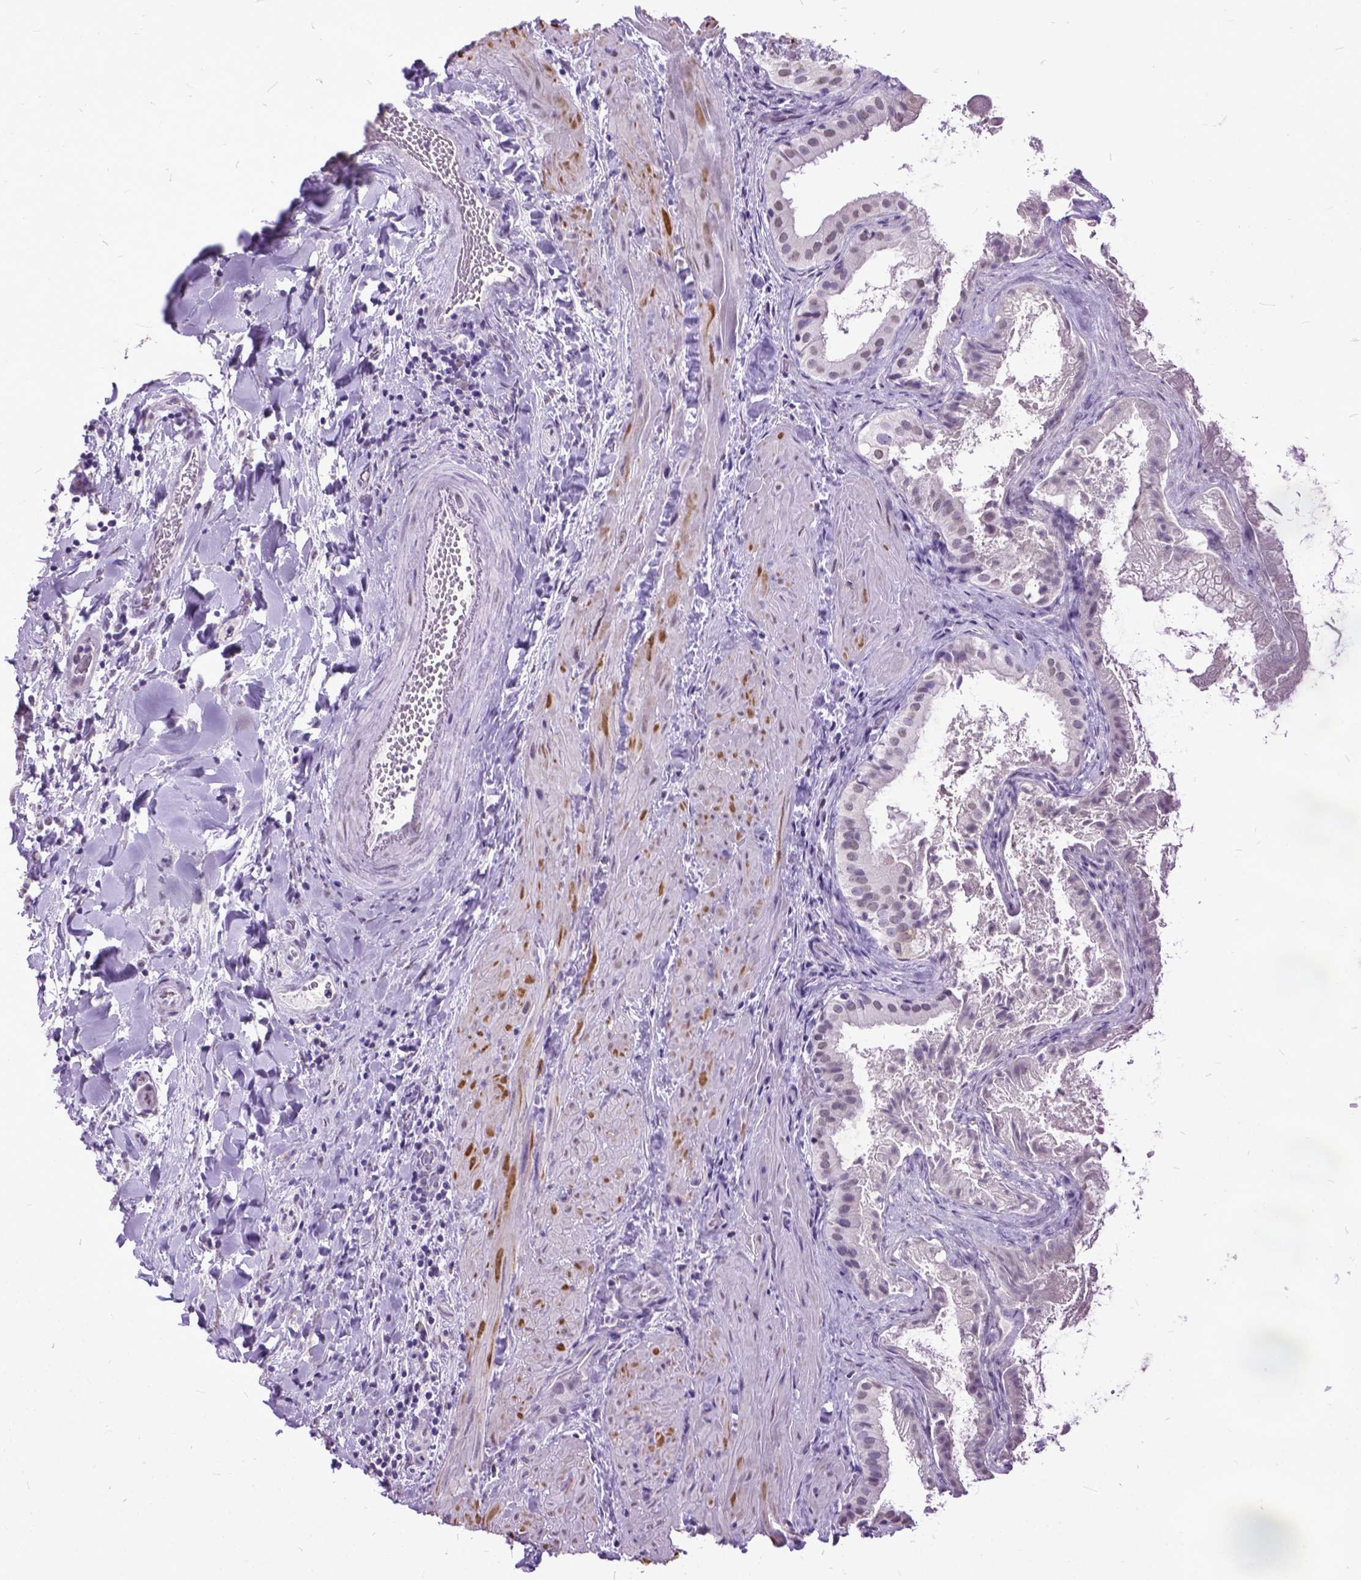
{"staining": {"intensity": "negative", "quantity": "none", "location": "none"}, "tissue": "gallbladder", "cell_type": "Glandular cells", "image_type": "normal", "snomed": [{"axis": "morphology", "description": "Normal tissue, NOS"}, {"axis": "topography", "description": "Gallbladder"}], "caption": "DAB (3,3'-diaminobenzidine) immunohistochemical staining of normal human gallbladder exhibits no significant positivity in glandular cells. (DAB immunohistochemistry visualized using brightfield microscopy, high magnification).", "gene": "MARCHF10", "patient": {"sex": "male", "age": 70}}